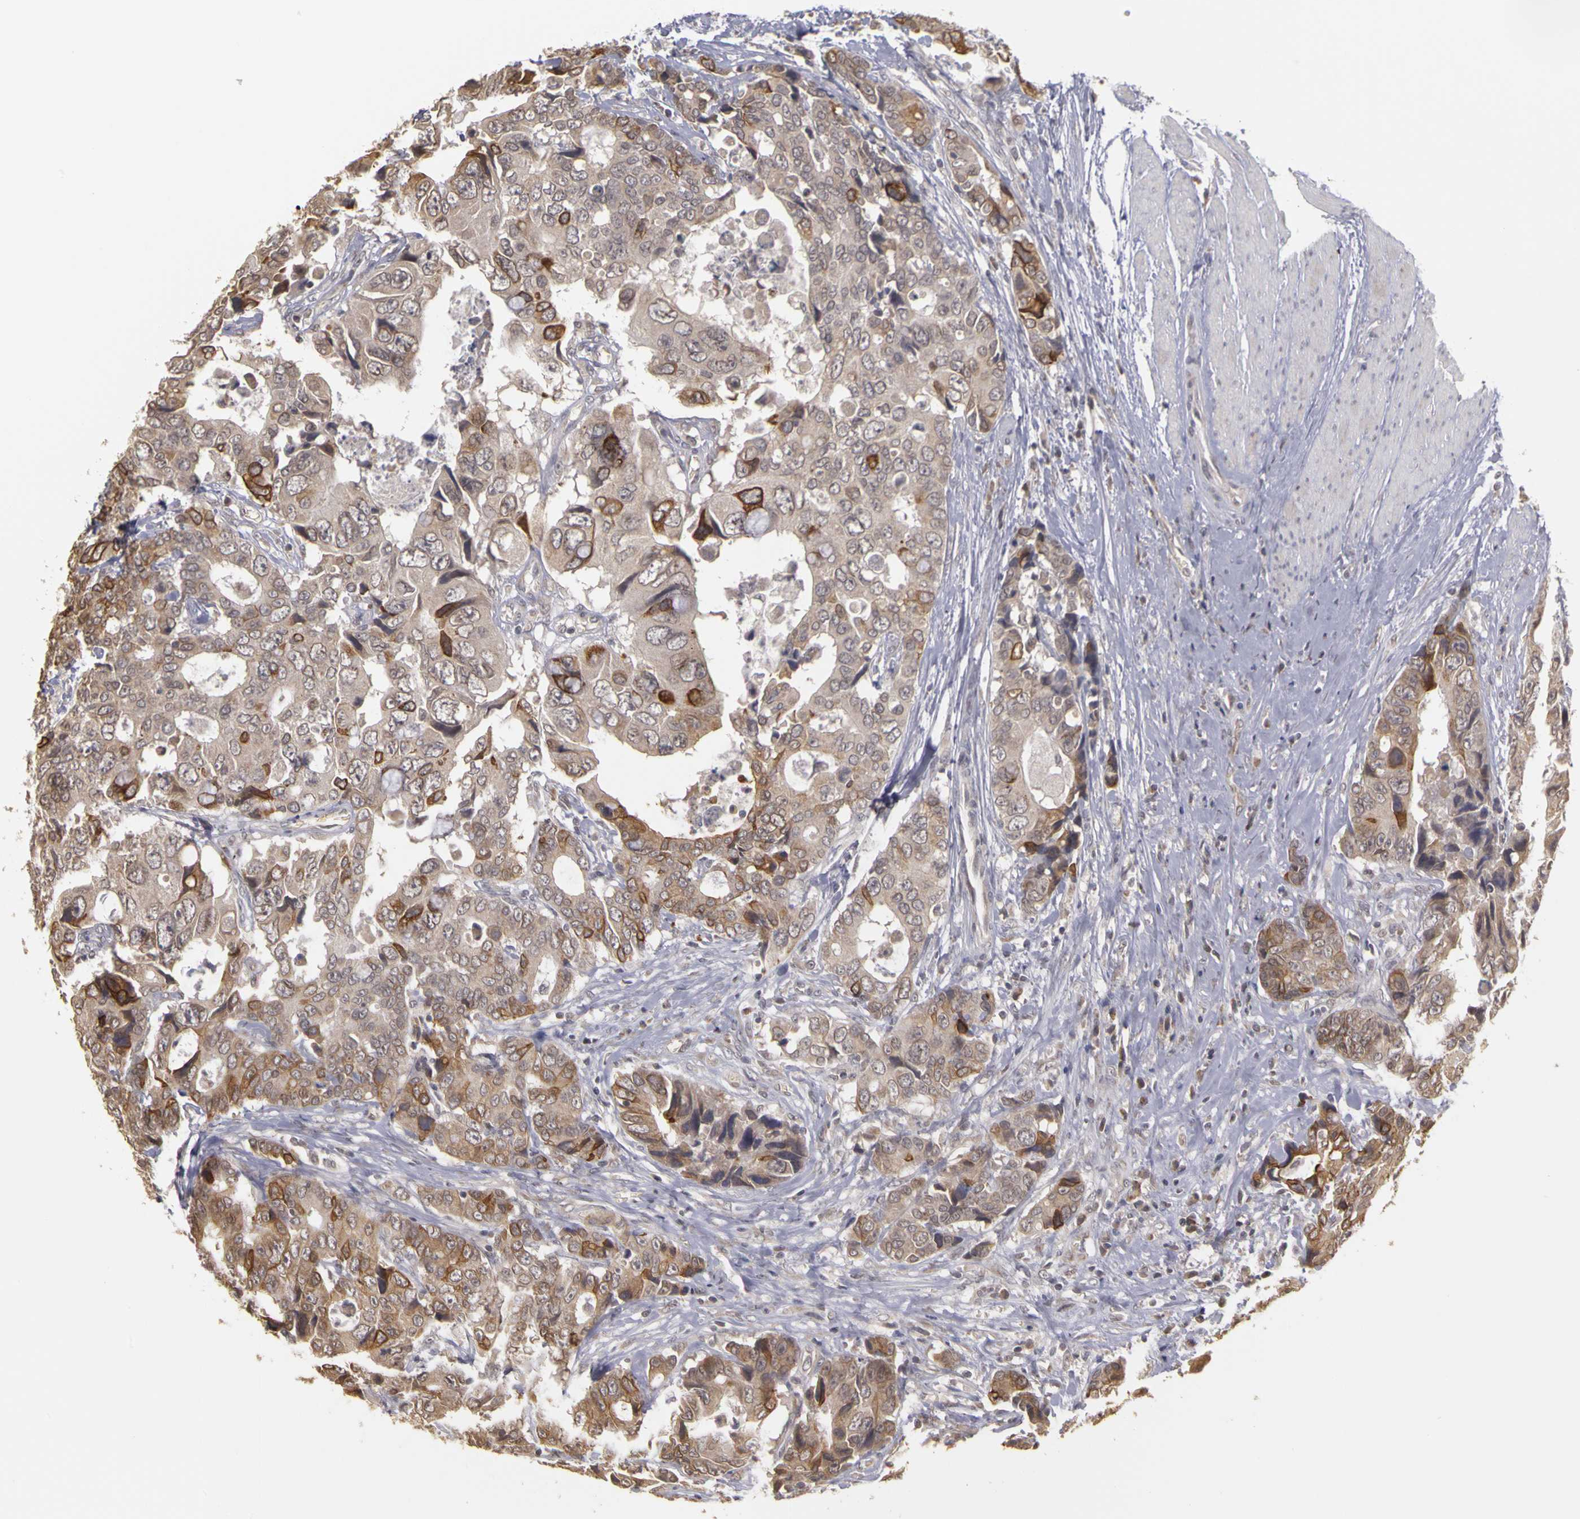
{"staining": {"intensity": "moderate", "quantity": ">75%", "location": "cytoplasmic/membranous"}, "tissue": "colorectal cancer", "cell_type": "Tumor cells", "image_type": "cancer", "snomed": [{"axis": "morphology", "description": "Adenocarcinoma, NOS"}, {"axis": "topography", "description": "Rectum"}], "caption": "Colorectal cancer tissue shows moderate cytoplasmic/membranous expression in about >75% of tumor cells", "gene": "FRMD7", "patient": {"sex": "female", "age": 67}}